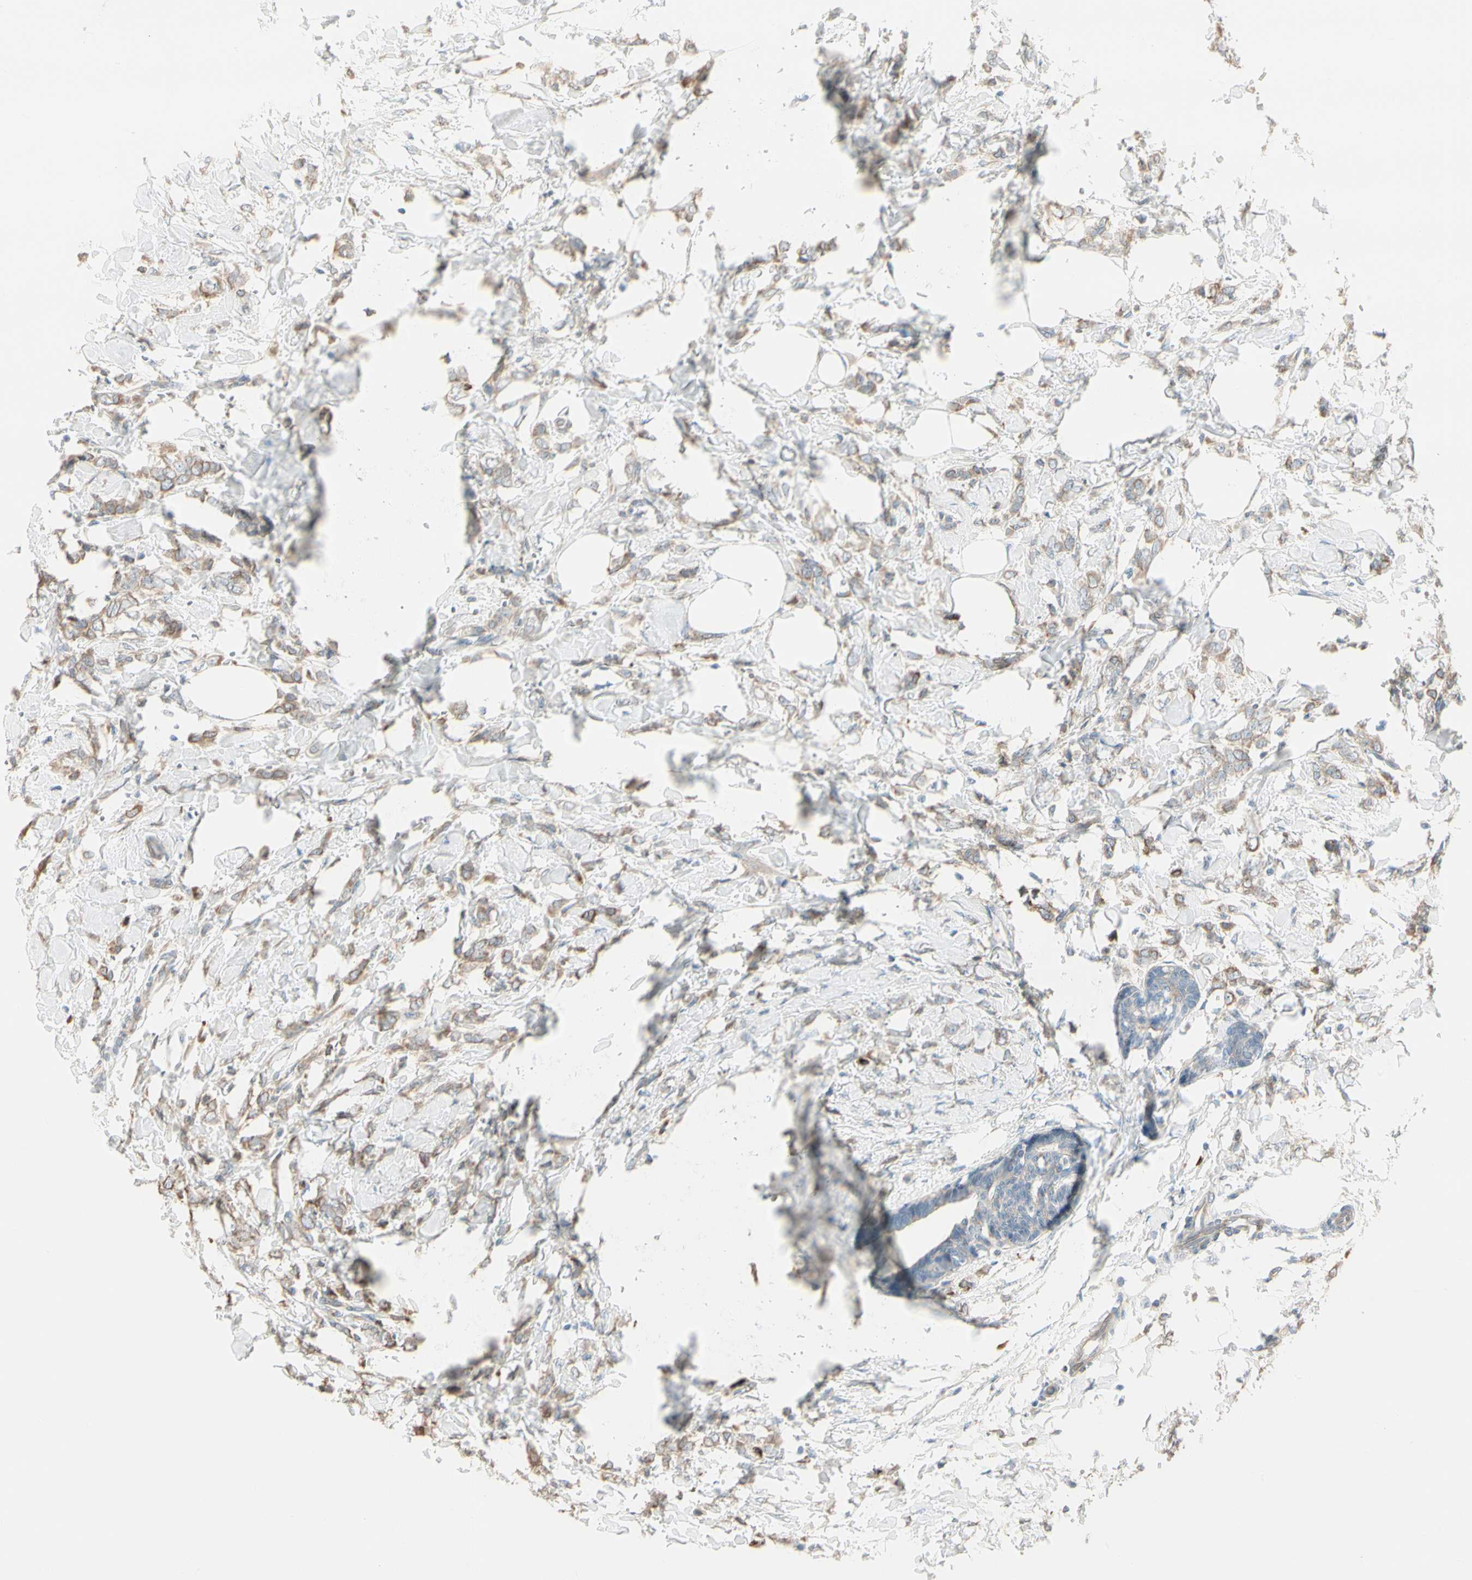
{"staining": {"intensity": "weak", "quantity": ">75%", "location": "cytoplasmic/membranous"}, "tissue": "breast cancer", "cell_type": "Tumor cells", "image_type": "cancer", "snomed": [{"axis": "morphology", "description": "Lobular carcinoma, in situ"}, {"axis": "morphology", "description": "Lobular carcinoma"}, {"axis": "topography", "description": "Breast"}], "caption": "This image demonstrates IHC staining of breast cancer (lobular carcinoma), with low weak cytoplasmic/membranous positivity in approximately >75% of tumor cells.", "gene": "NUCB2", "patient": {"sex": "female", "age": 41}}